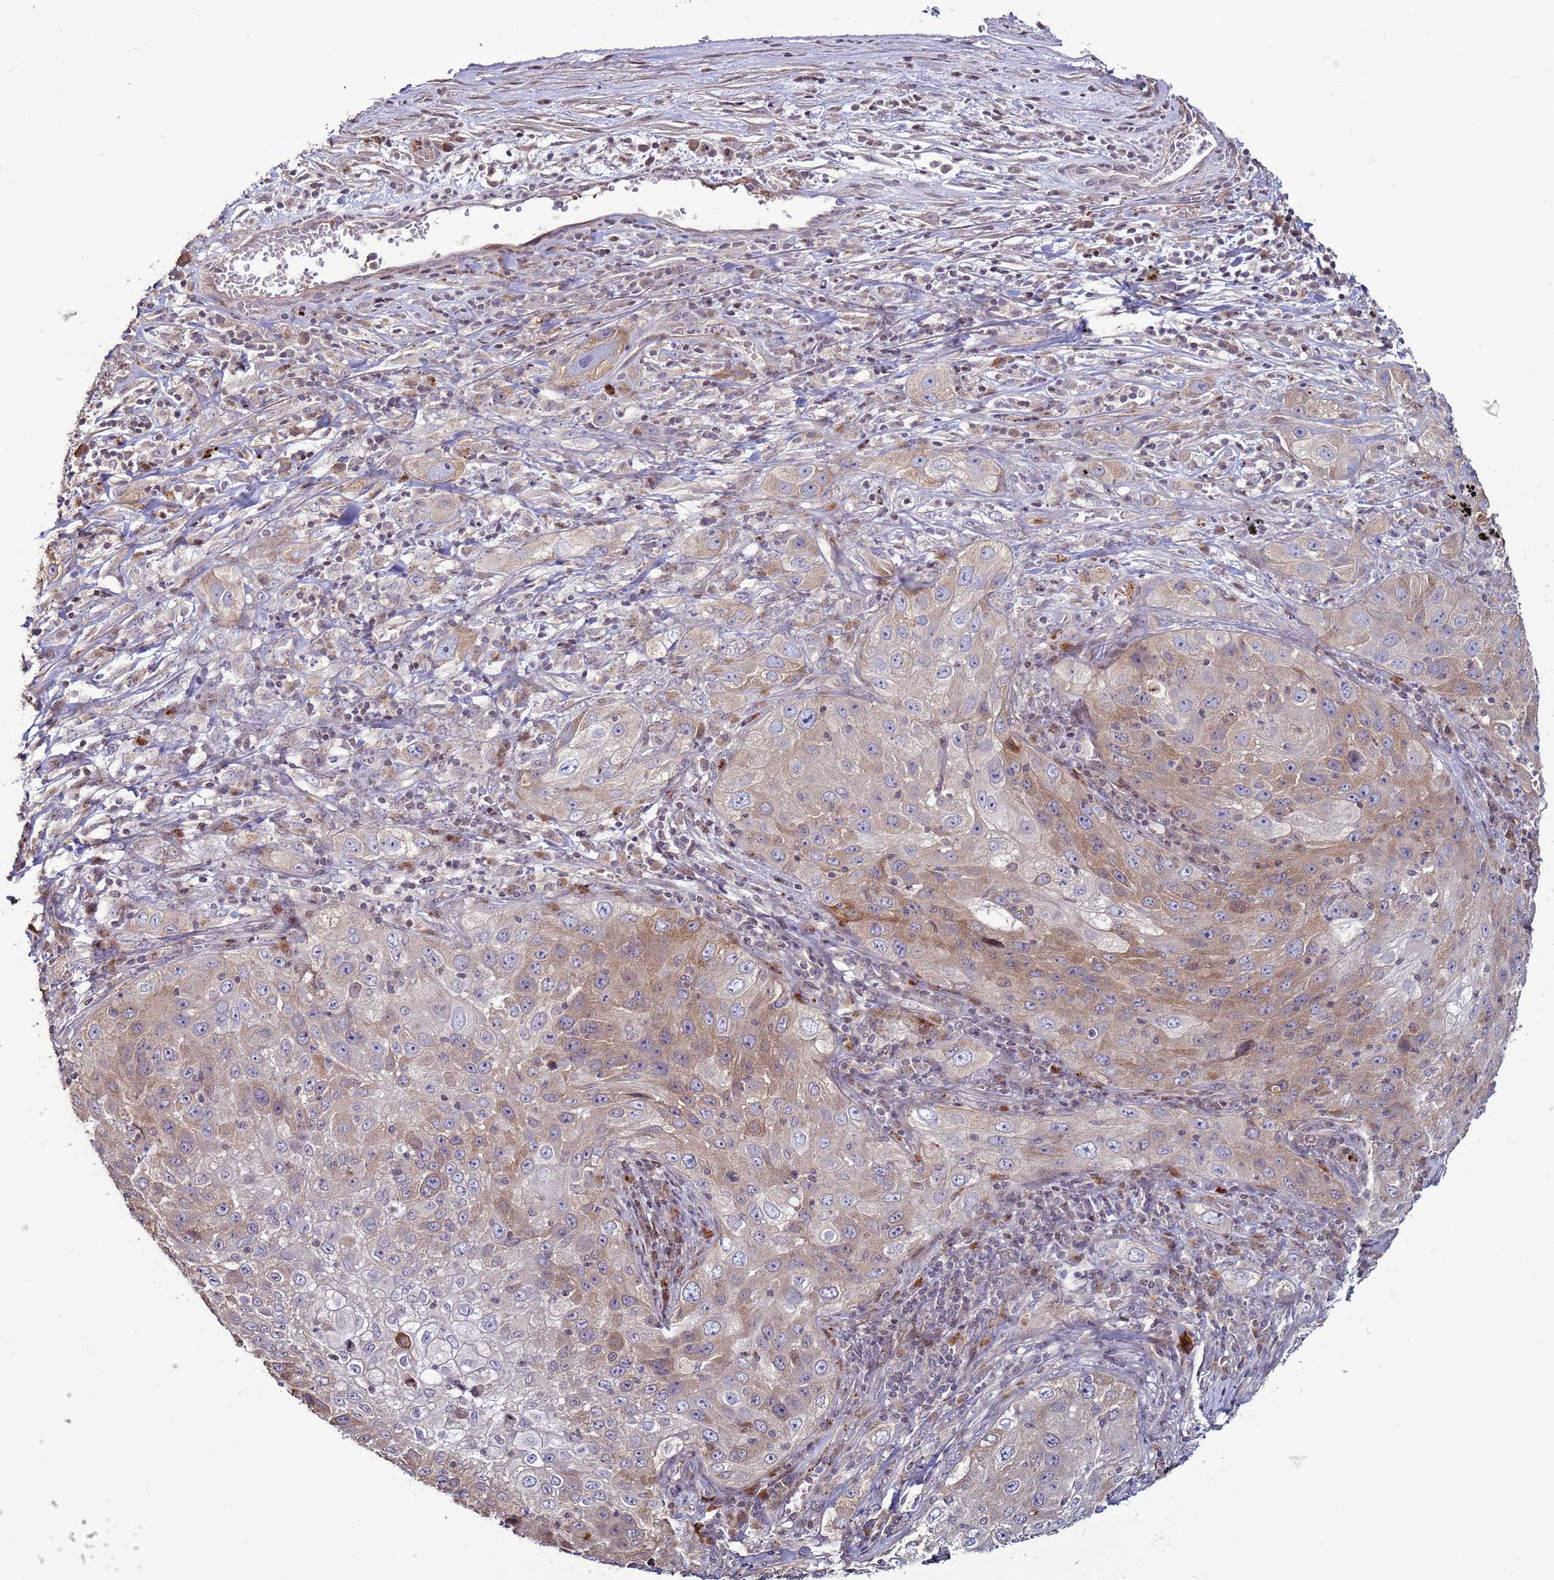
{"staining": {"intensity": "weak", "quantity": "<25%", "location": "cytoplasmic/membranous"}, "tissue": "lung cancer", "cell_type": "Tumor cells", "image_type": "cancer", "snomed": [{"axis": "morphology", "description": "Squamous cell carcinoma, NOS"}, {"axis": "topography", "description": "Lung"}], "caption": "Tumor cells are negative for brown protein staining in lung cancer.", "gene": "HGH1", "patient": {"sex": "female", "age": 69}}